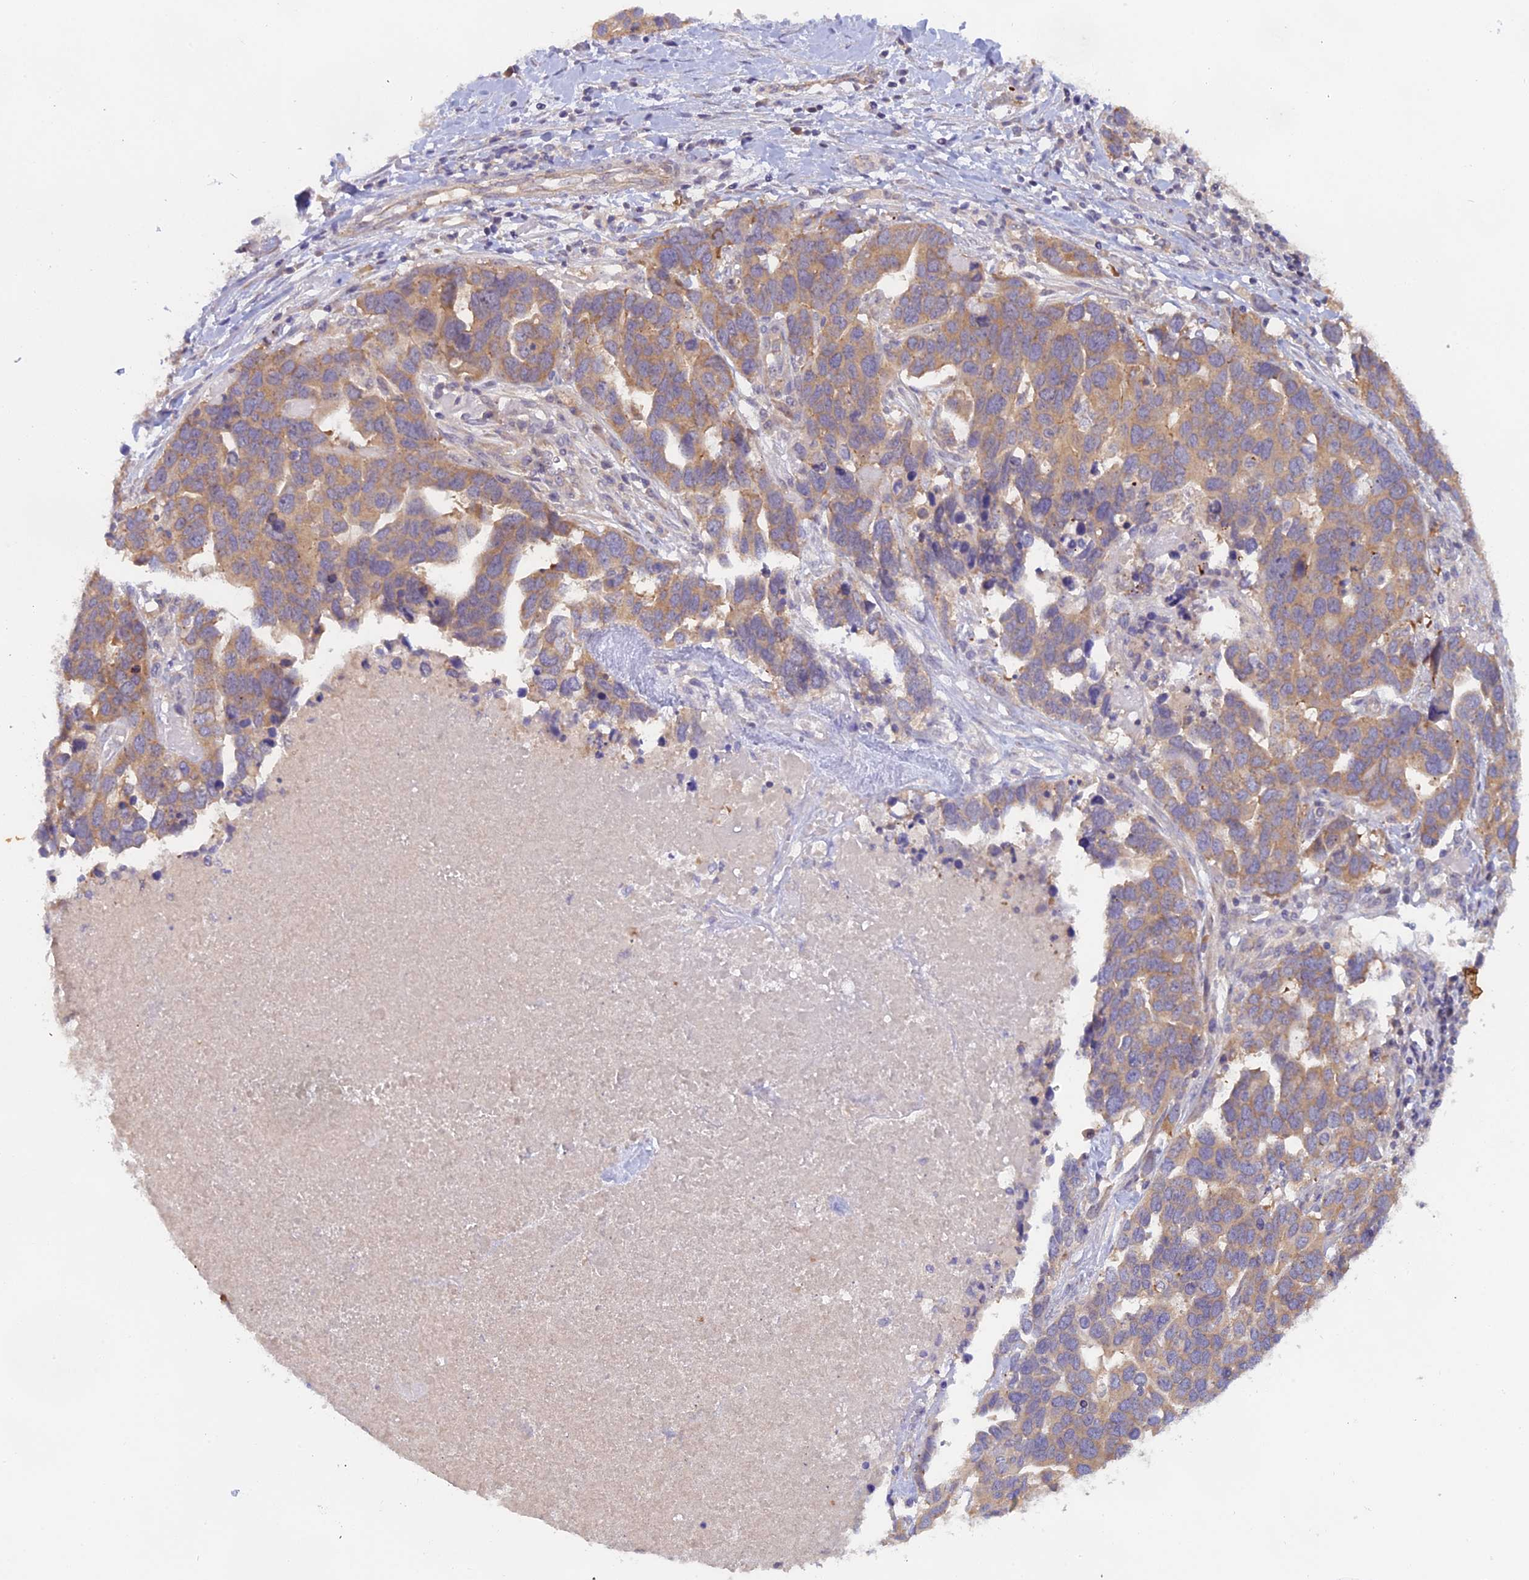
{"staining": {"intensity": "moderate", "quantity": ">75%", "location": "cytoplasmic/membranous"}, "tissue": "ovarian cancer", "cell_type": "Tumor cells", "image_type": "cancer", "snomed": [{"axis": "morphology", "description": "Cystadenocarcinoma, serous, NOS"}, {"axis": "topography", "description": "Ovary"}], "caption": "Moderate cytoplasmic/membranous protein staining is appreciated in about >75% of tumor cells in ovarian cancer (serous cystadenocarcinoma).", "gene": "TENT4B", "patient": {"sex": "female", "age": 54}}